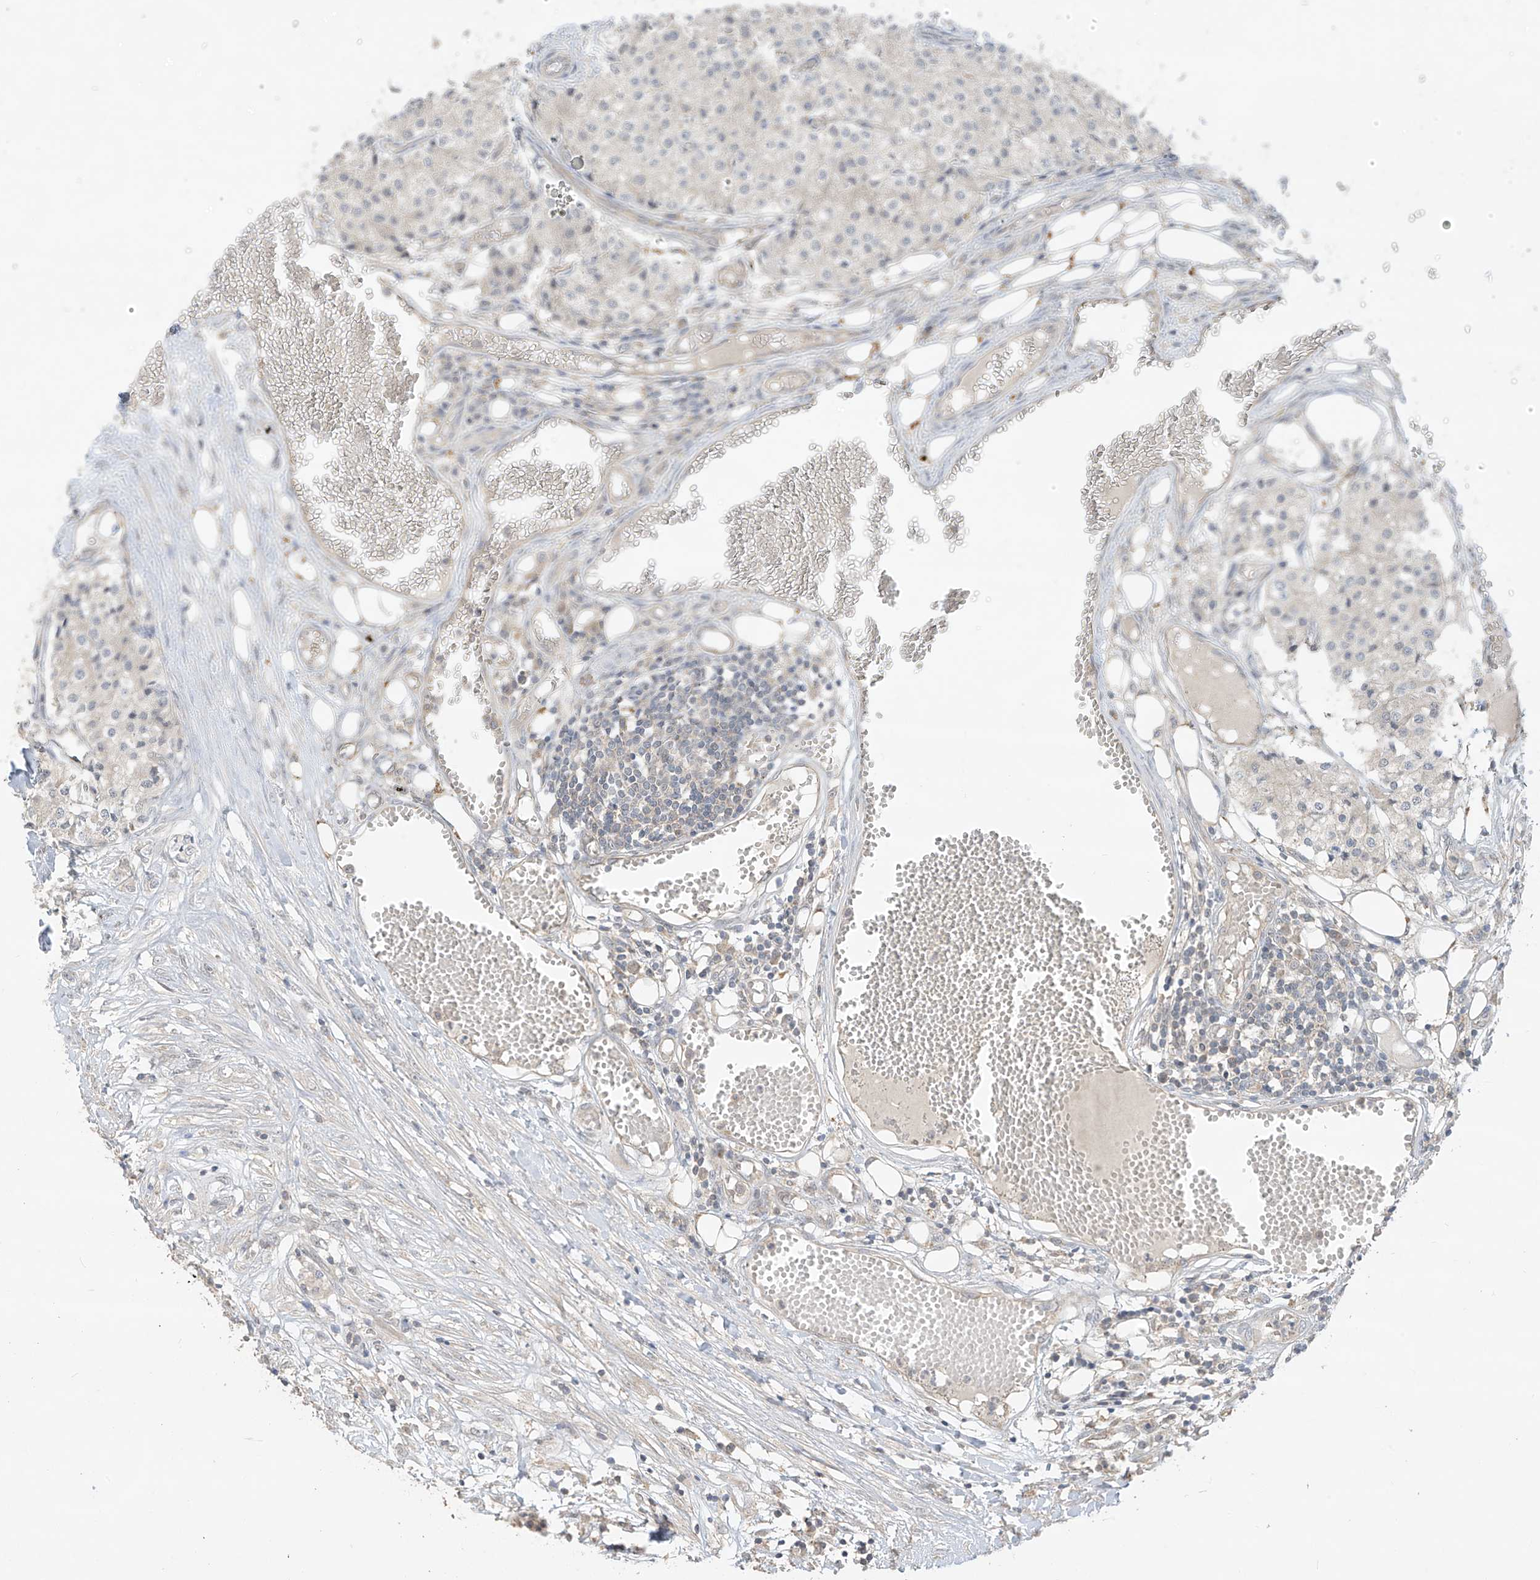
{"staining": {"intensity": "negative", "quantity": "none", "location": "none"}, "tissue": "carcinoid", "cell_type": "Tumor cells", "image_type": "cancer", "snomed": [{"axis": "morphology", "description": "Carcinoid, malignant, NOS"}, {"axis": "topography", "description": "Colon"}], "caption": "This is an immunohistochemistry (IHC) histopathology image of carcinoid (malignant). There is no staining in tumor cells.", "gene": "ANGEL2", "patient": {"sex": "female", "age": 52}}